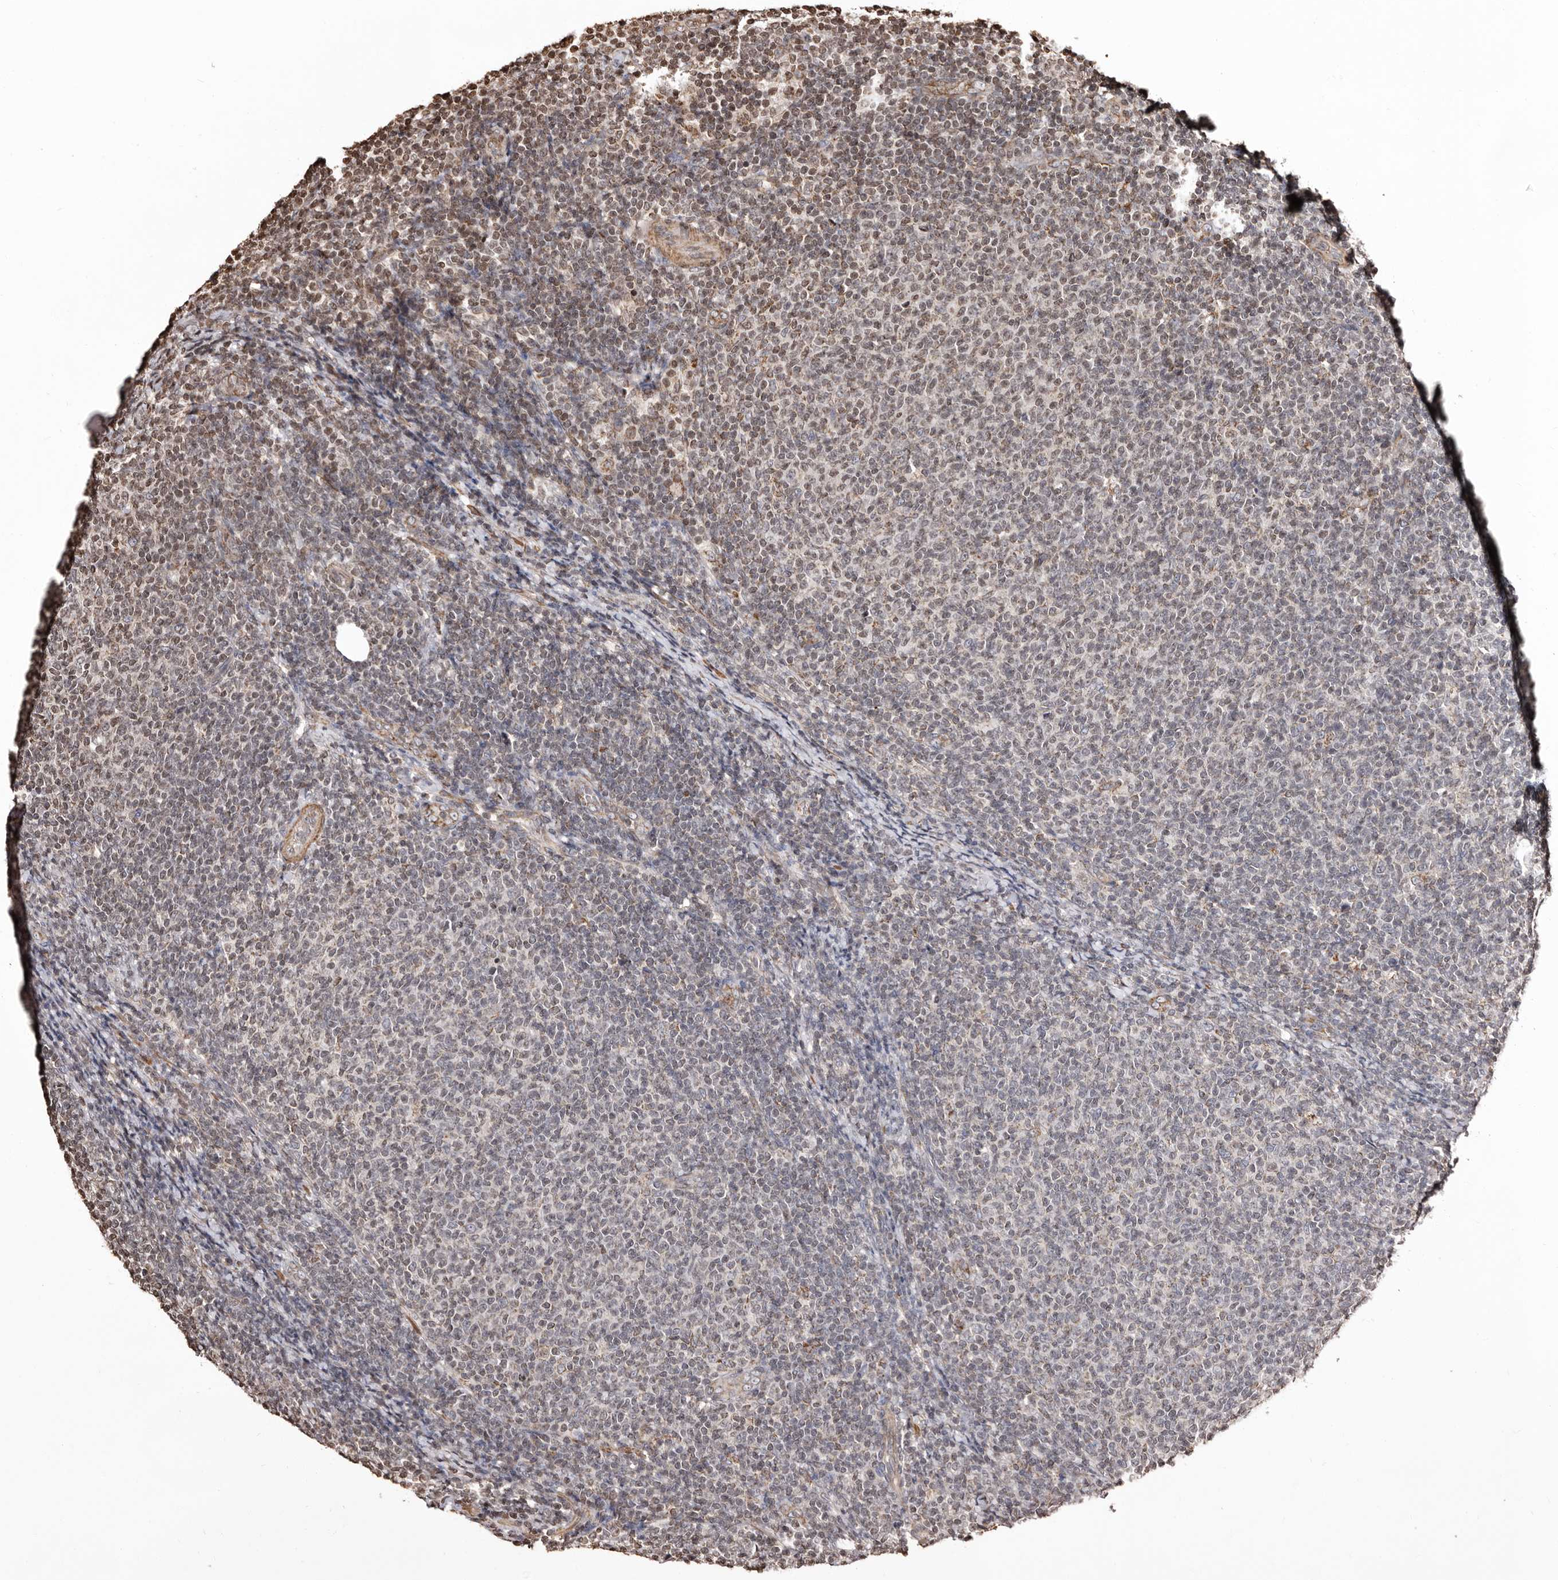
{"staining": {"intensity": "weak", "quantity": "<25%", "location": "nuclear"}, "tissue": "lymphoma", "cell_type": "Tumor cells", "image_type": "cancer", "snomed": [{"axis": "morphology", "description": "Malignant lymphoma, non-Hodgkin's type, Low grade"}, {"axis": "topography", "description": "Lymph node"}], "caption": "High magnification brightfield microscopy of malignant lymphoma, non-Hodgkin's type (low-grade) stained with DAB (brown) and counterstained with hematoxylin (blue): tumor cells show no significant positivity.", "gene": "CCDC190", "patient": {"sex": "male", "age": 66}}